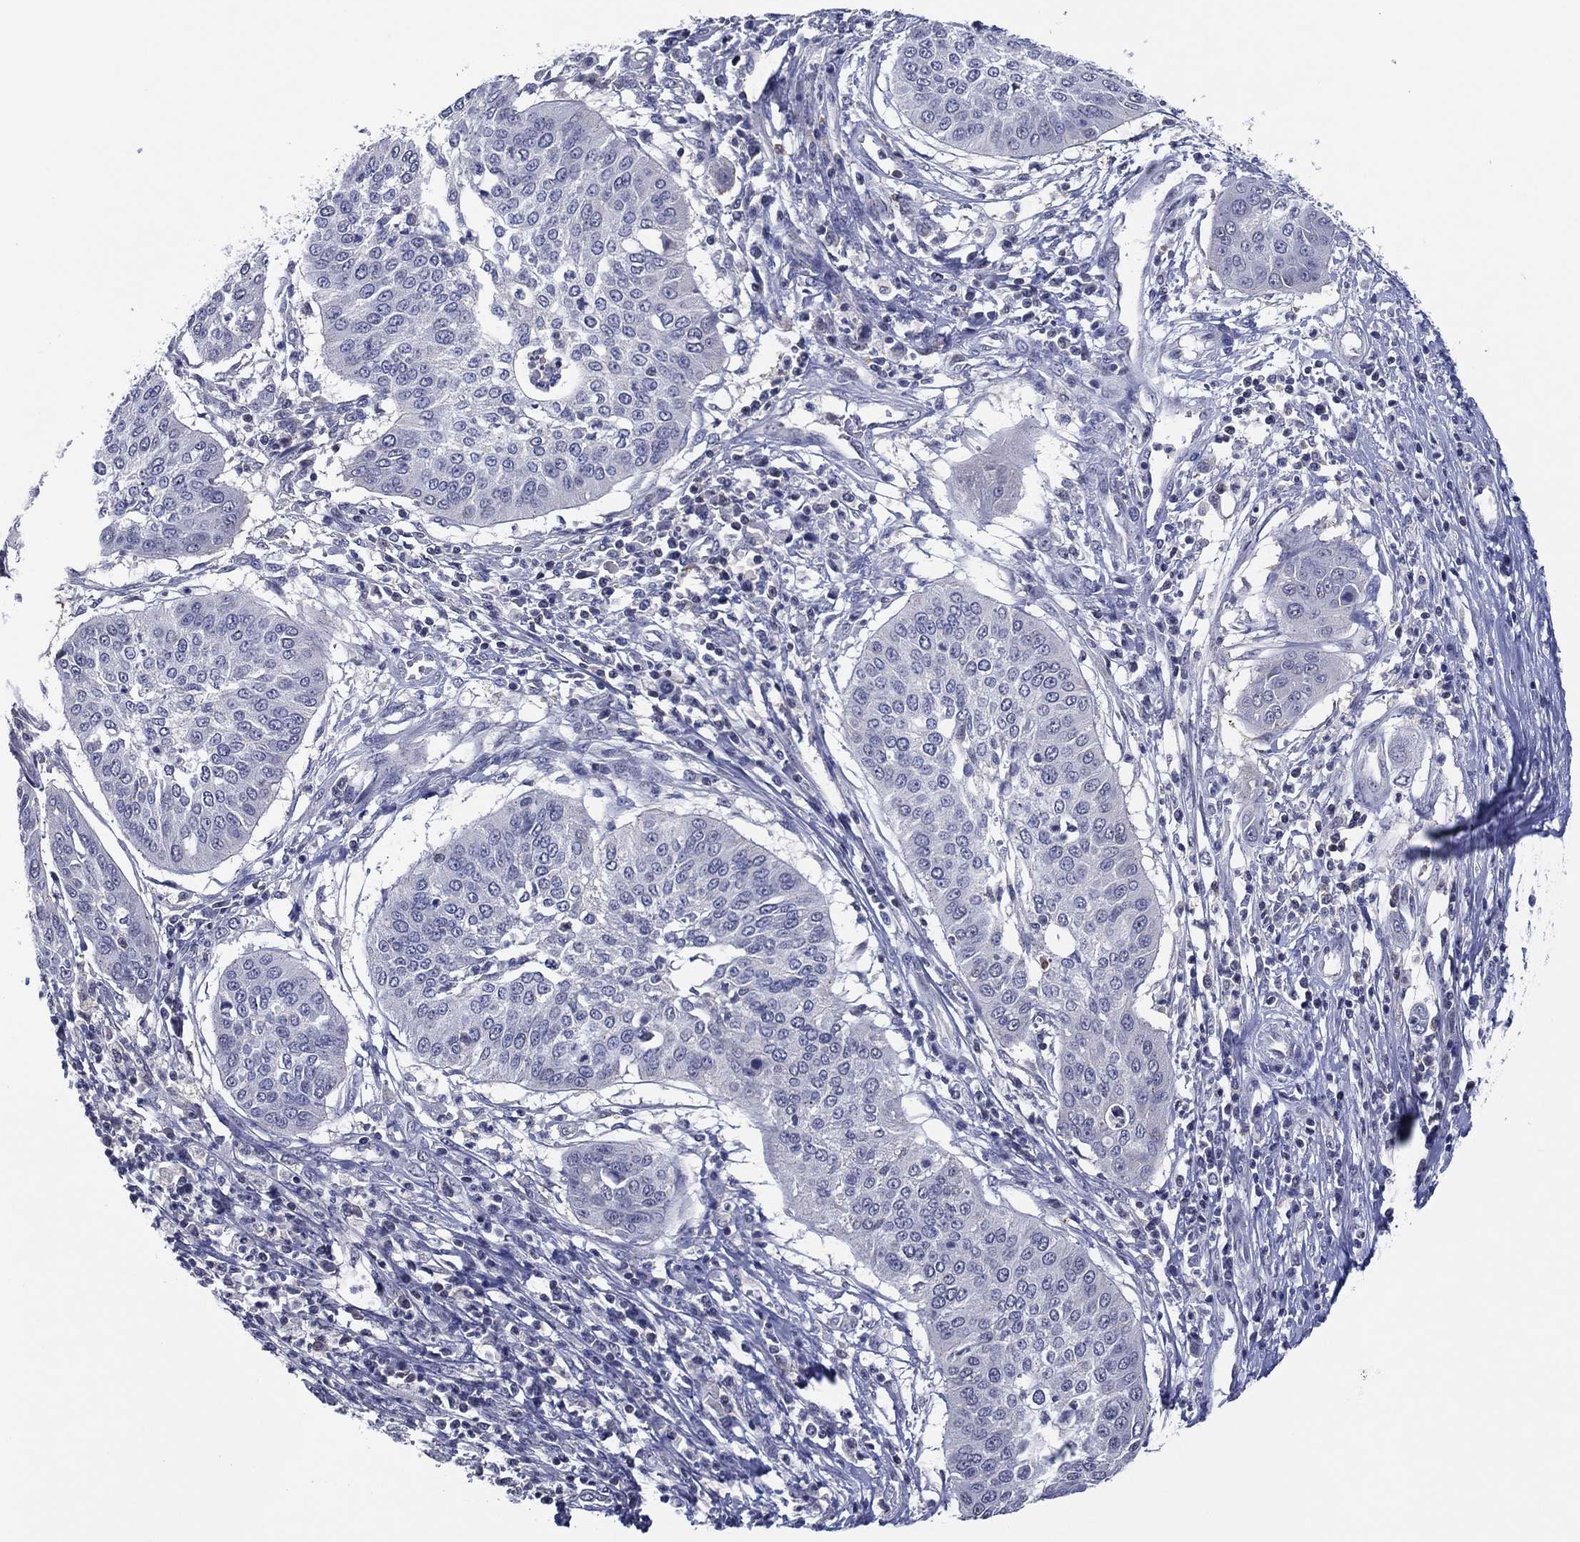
{"staining": {"intensity": "negative", "quantity": "none", "location": "none"}, "tissue": "cervical cancer", "cell_type": "Tumor cells", "image_type": "cancer", "snomed": [{"axis": "morphology", "description": "Normal tissue, NOS"}, {"axis": "morphology", "description": "Squamous cell carcinoma, NOS"}, {"axis": "topography", "description": "Cervix"}], "caption": "The histopathology image demonstrates no significant staining in tumor cells of cervical cancer (squamous cell carcinoma).", "gene": "TRIM31", "patient": {"sex": "female", "age": 39}}